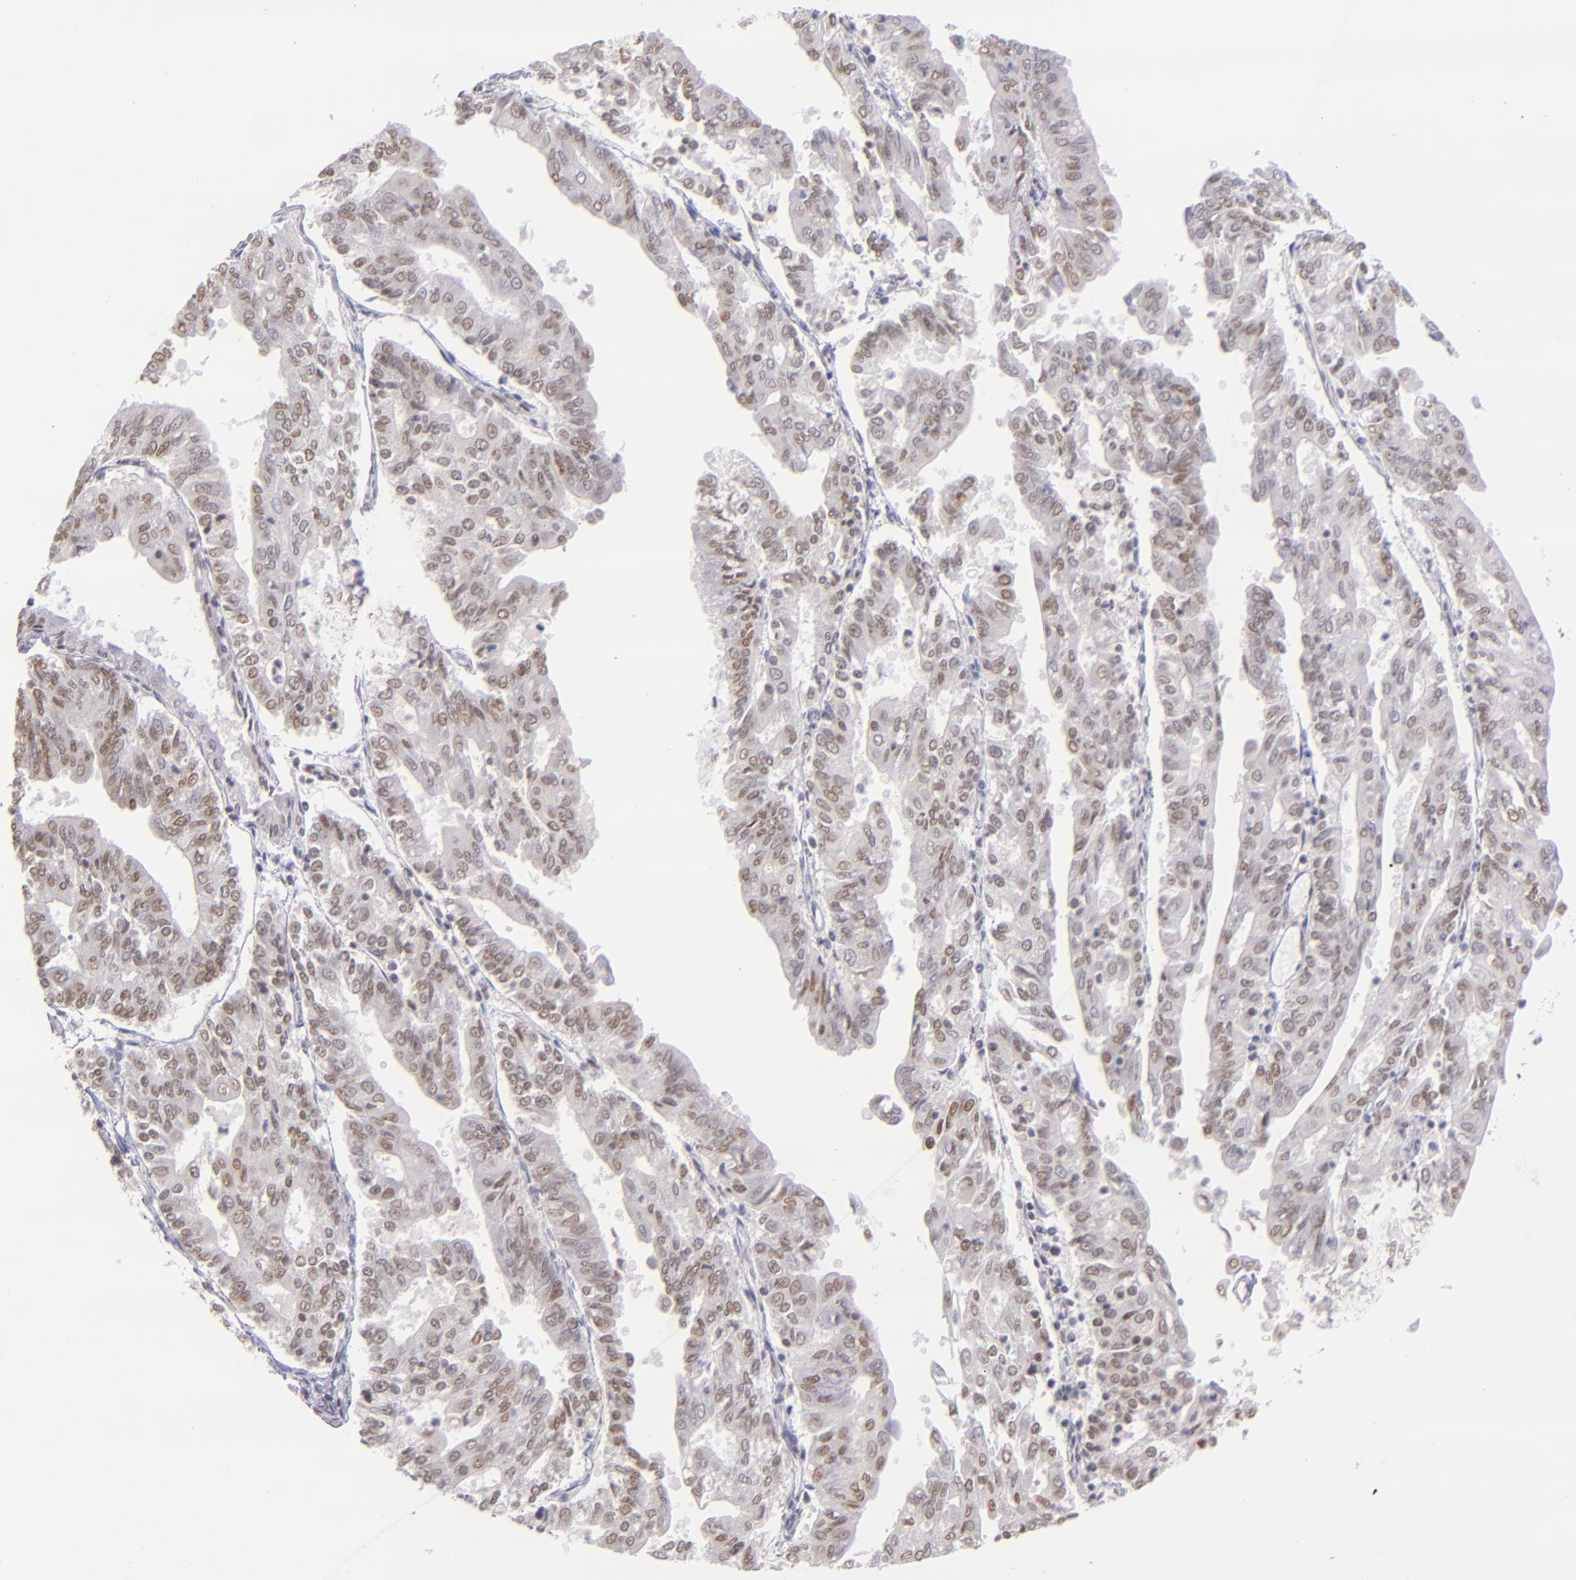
{"staining": {"intensity": "weak", "quantity": ">75%", "location": "nuclear"}, "tissue": "endometrial cancer", "cell_type": "Tumor cells", "image_type": "cancer", "snomed": [{"axis": "morphology", "description": "Adenocarcinoma, NOS"}, {"axis": "topography", "description": "Endometrium"}], "caption": "Endometrial cancer stained with a protein marker demonstrates weak staining in tumor cells.", "gene": "ZNF148", "patient": {"sex": "female", "age": 79}}